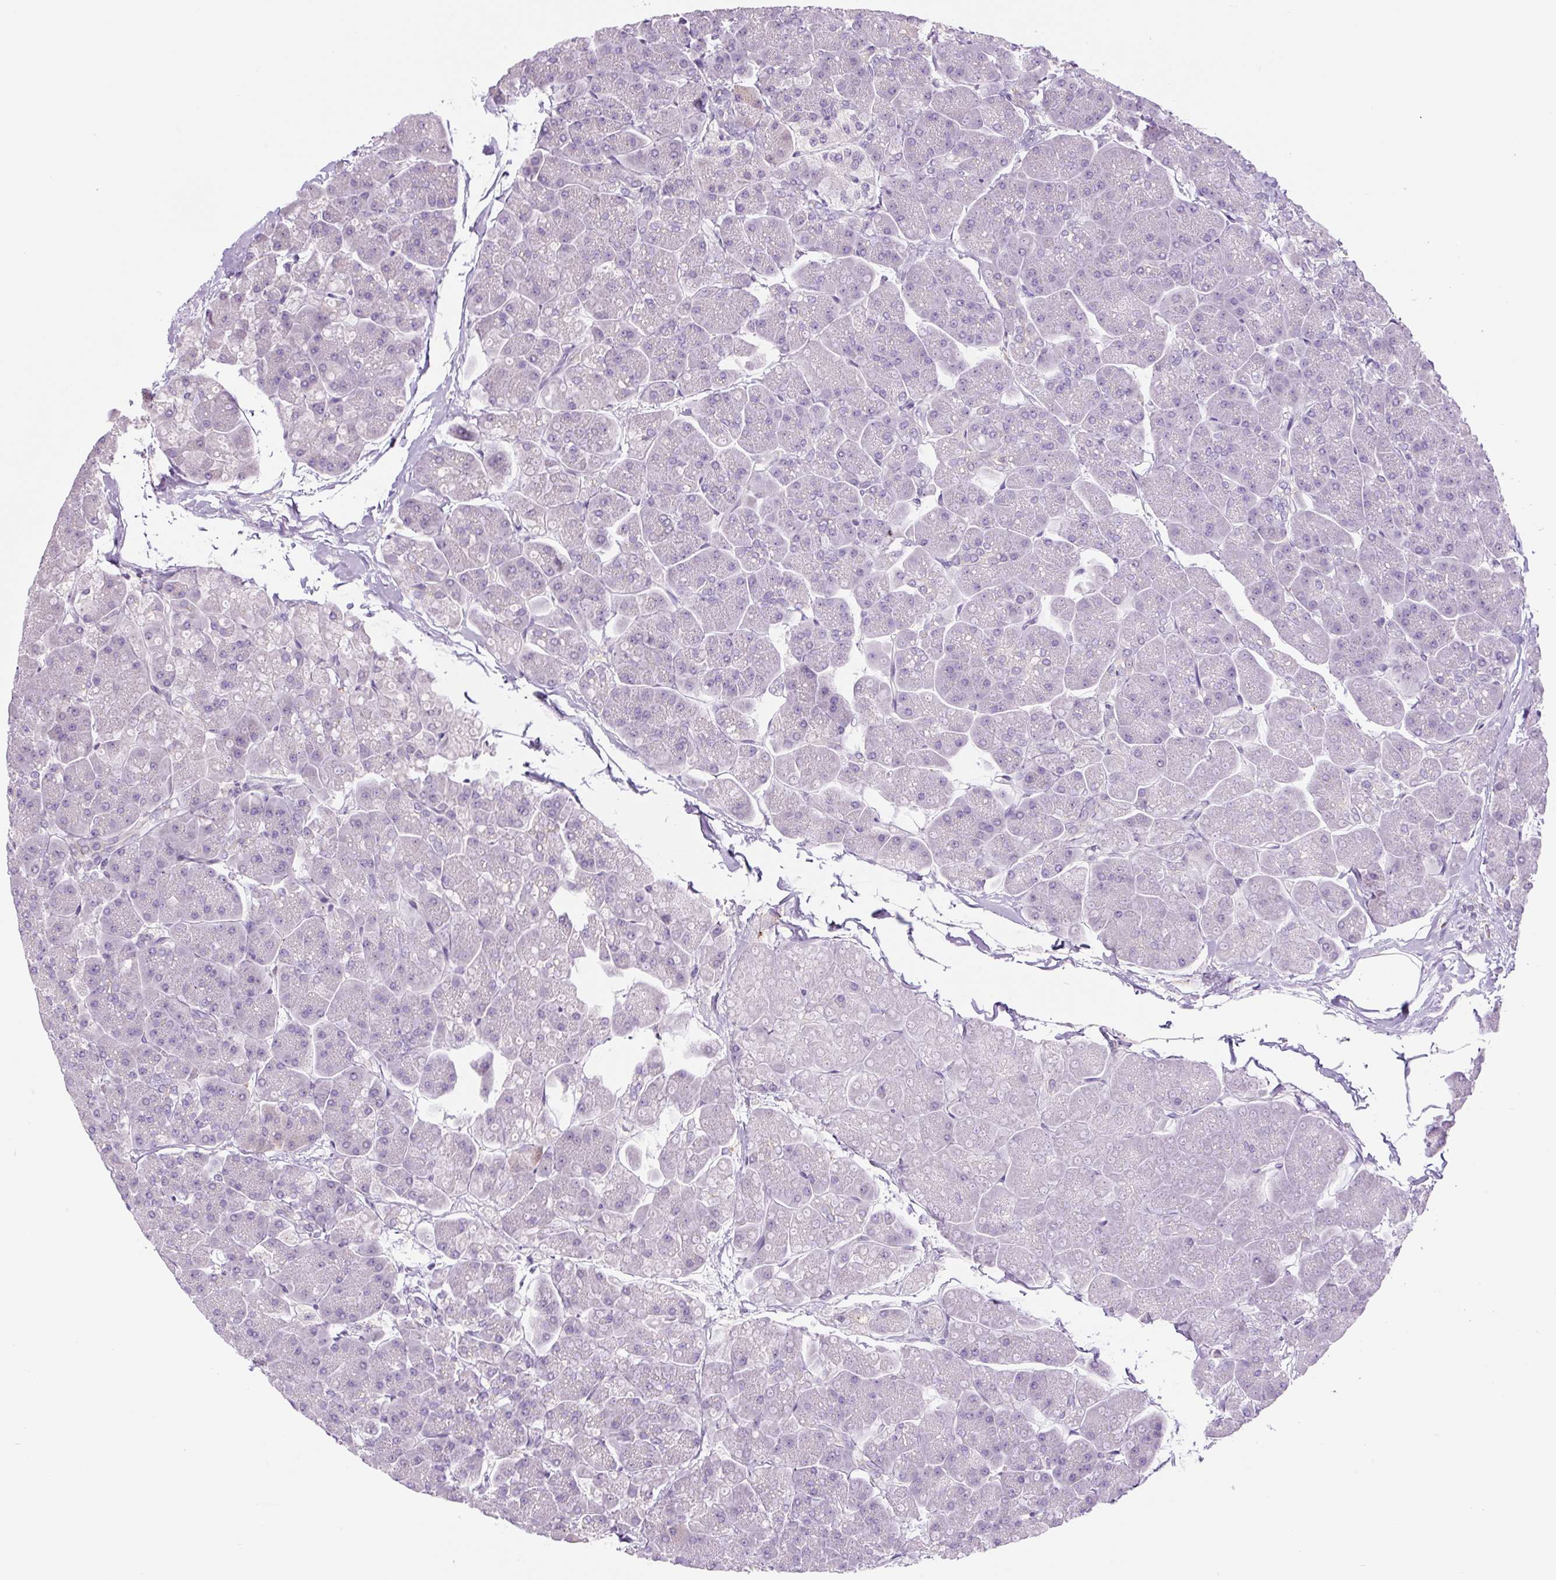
{"staining": {"intensity": "negative", "quantity": "none", "location": "none"}, "tissue": "pancreas", "cell_type": "Exocrine glandular cells", "image_type": "normal", "snomed": [{"axis": "morphology", "description": "Normal tissue, NOS"}, {"axis": "topography", "description": "Pancreas"}, {"axis": "topography", "description": "Peripheral nerve tissue"}], "caption": "An immunohistochemistry image of benign pancreas is shown. There is no staining in exocrine glandular cells of pancreas. The staining is performed using DAB (3,3'-diaminobenzidine) brown chromogen with nuclei counter-stained in using hematoxylin.", "gene": "FUT10", "patient": {"sex": "male", "age": 54}}